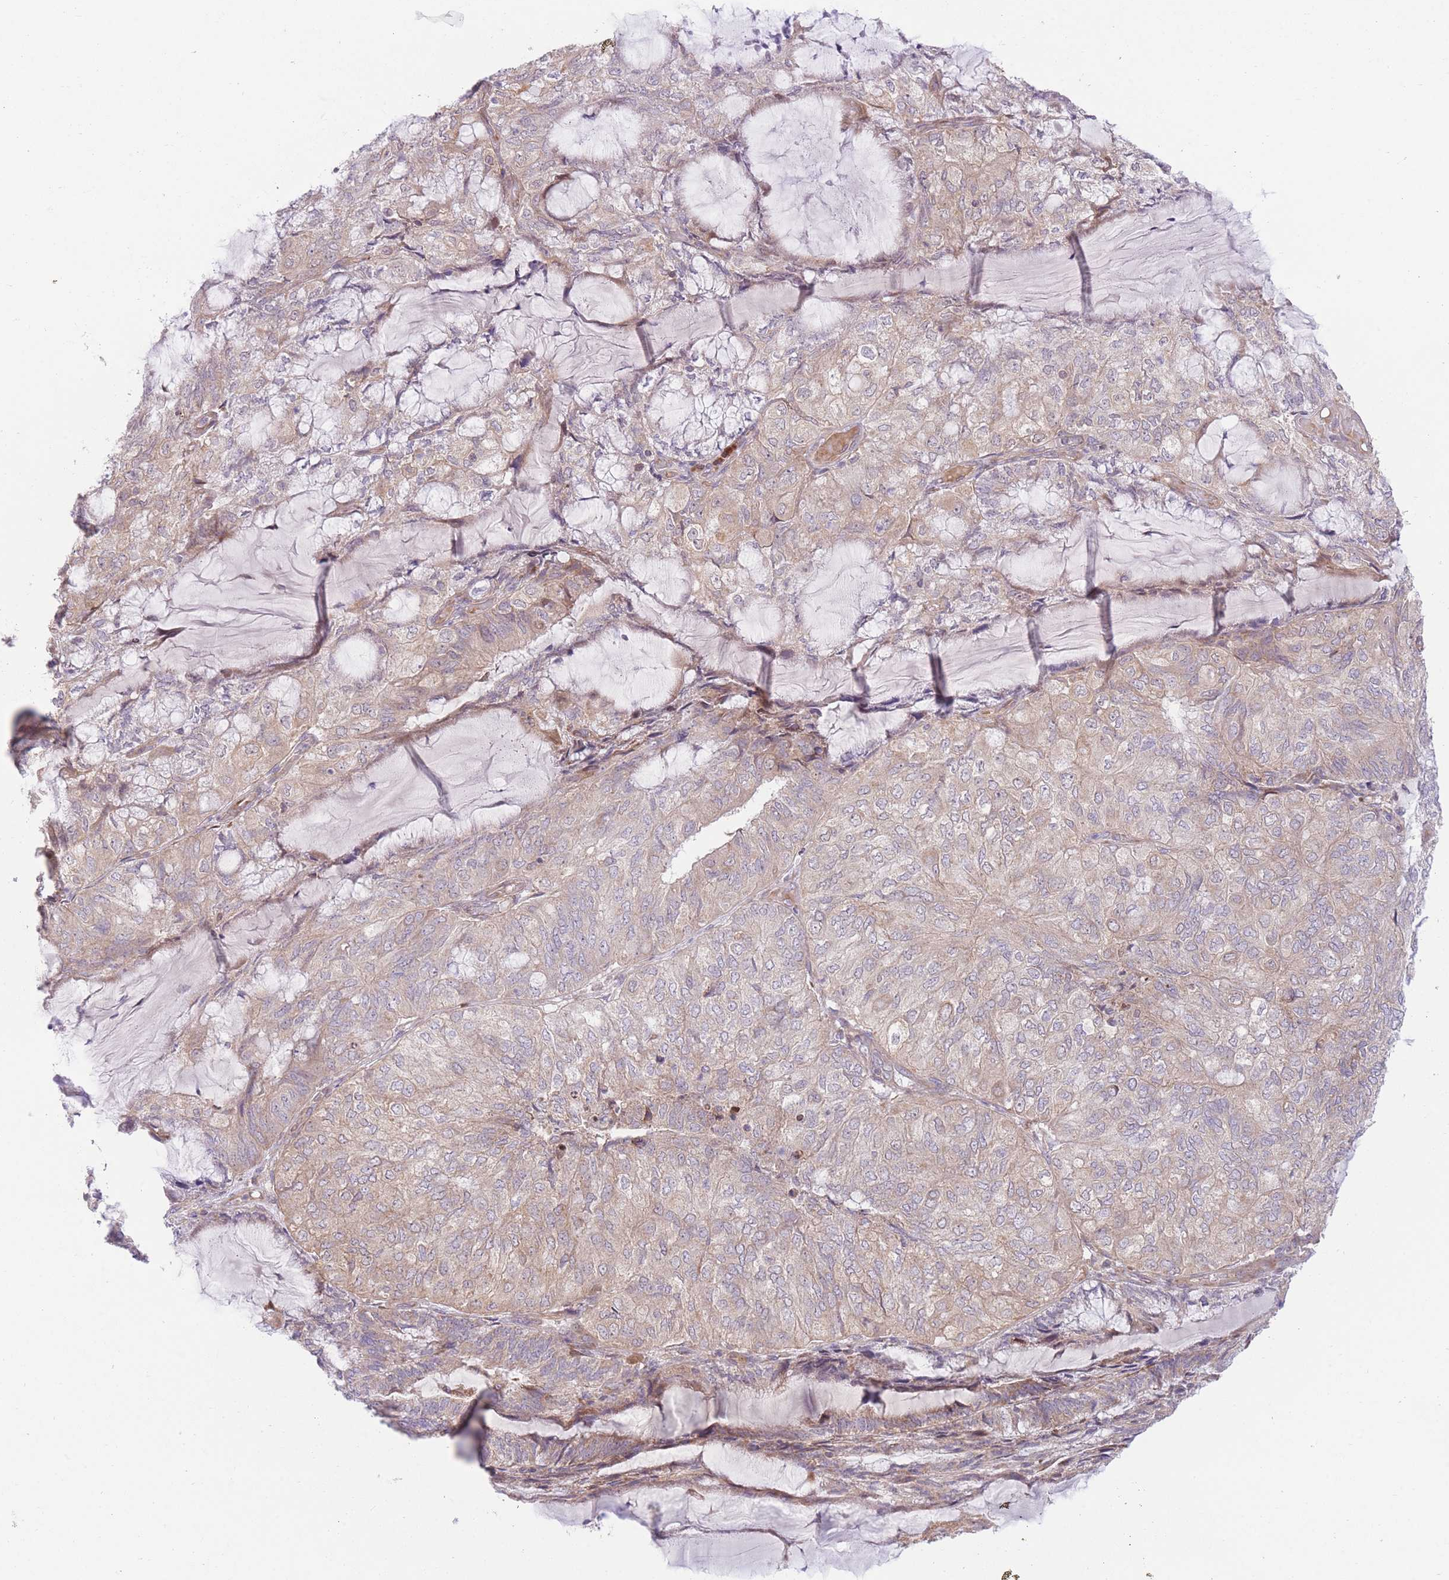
{"staining": {"intensity": "moderate", "quantity": "25%-75%", "location": "cytoplasmic/membranous"}, "tissue": "endometrial cancer", "cell_type": "Tumor cells", "image_type": "cancer", "snomed": [{"axis": "morphology", "description": "Adenocarcinoma, NOS"}, {"axis": "topography", "description": "Endometrium"}], "caption": "This is a micrograph of immunohistochemistry (IHC) staining of endometrial adenocarcinoma, which shows moderate expression in the cytoplasmic/membranous of tumor cells.", "gene": "BOLA2B", "patient": {"sex": "female", "age": 81}}